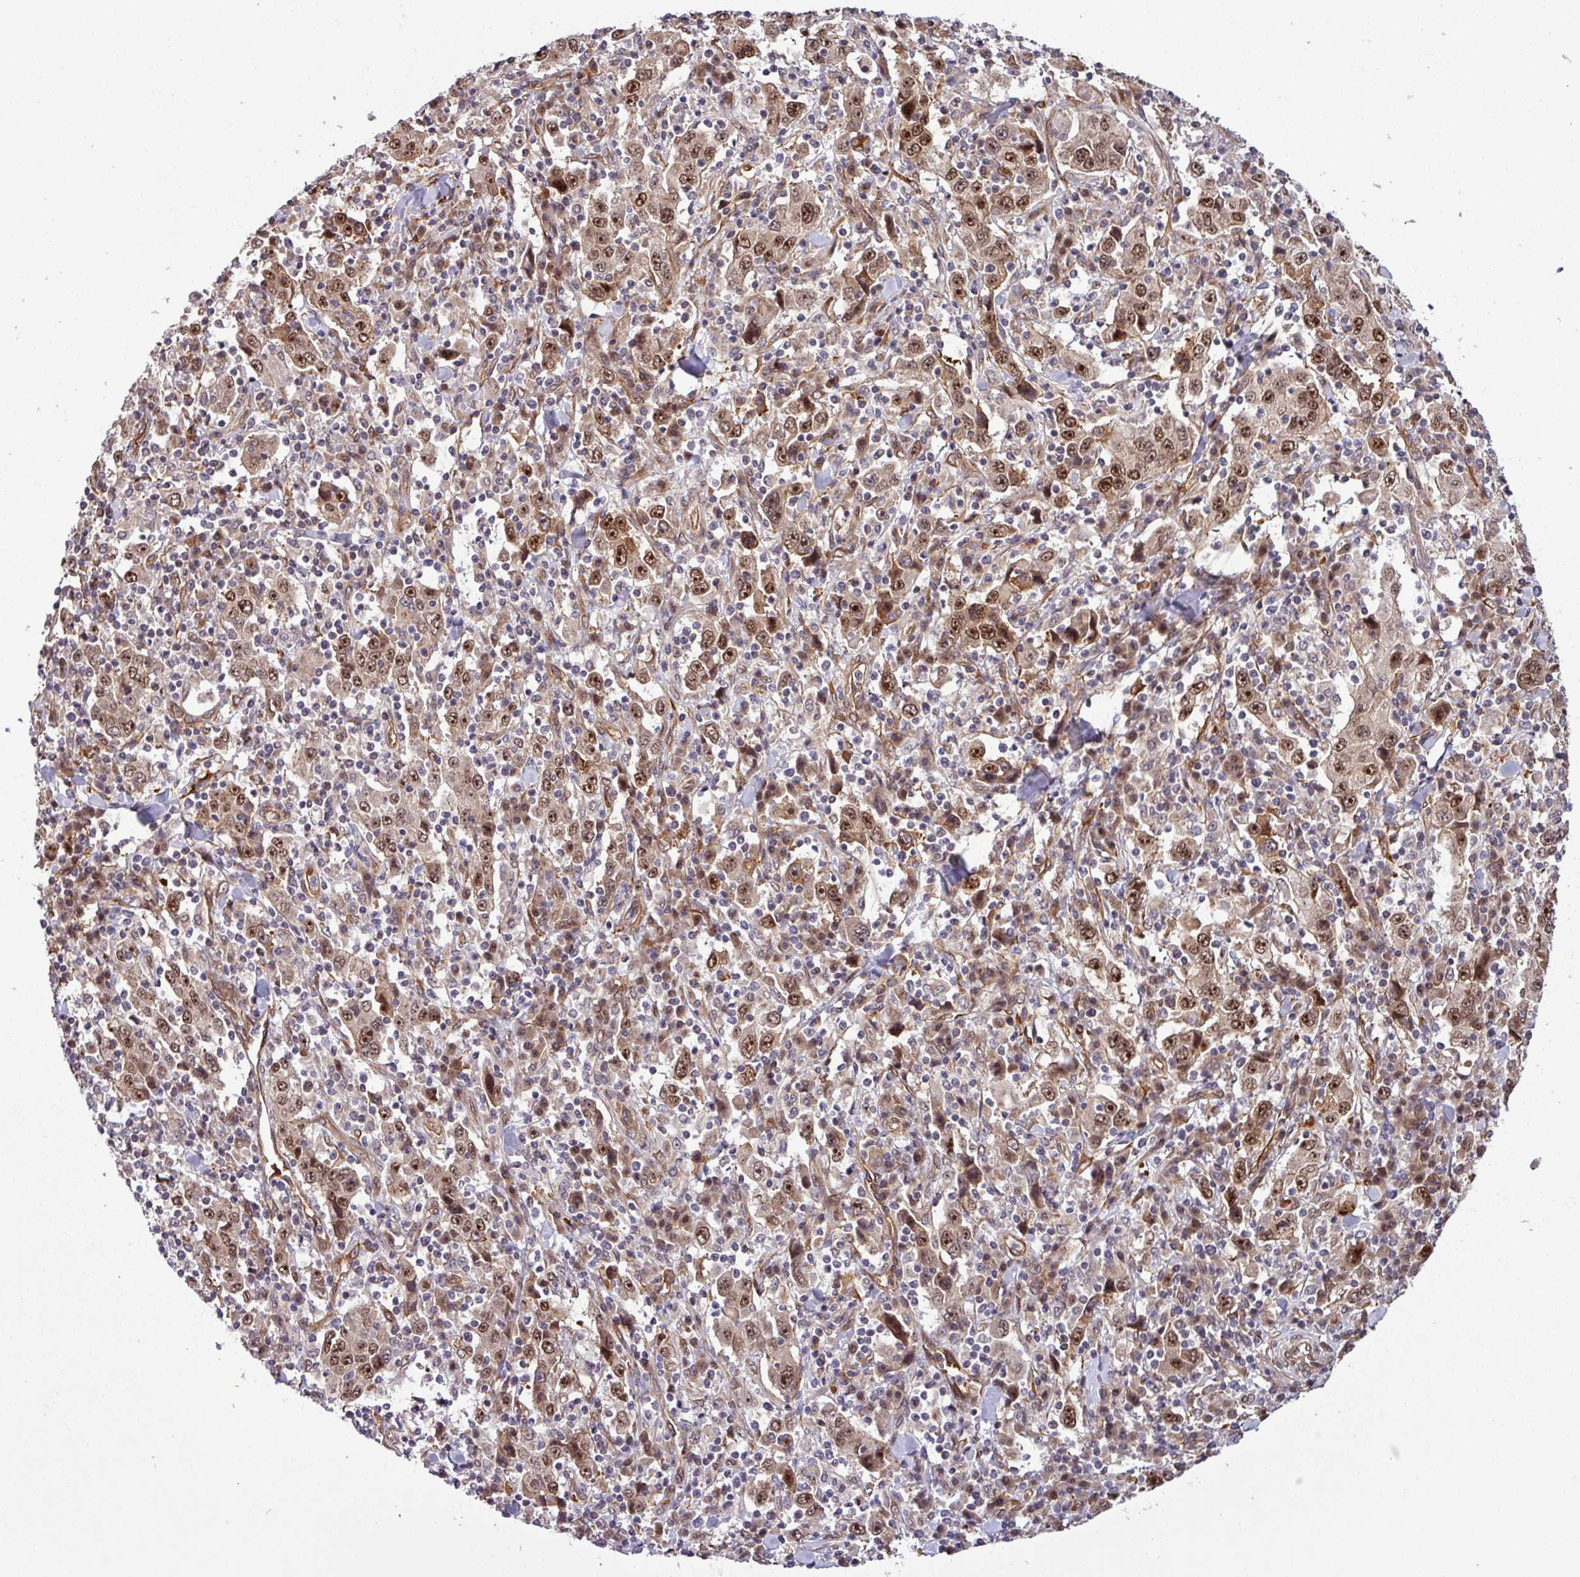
{"staining": {"intensity": "moderate", "quantity": ">75%", "location": "cytoplasmic/membranous,nuclear"}, "tissue": "stomach cancer", "cell_type": "Tumor cells", "image_type": "cancer", "snomed": [{"axis": "morphology", "description": "Normal tissue, NOS"}, {"axis": "morphology", "description": "Adenocarcinoma, NOS"}, {"axis": "topography", "description": "Stomach, upper"}, {"axis": "topography", "description": "Stomach"}], "caption": "Adenocarcinoma (stomach) stained with a protein marker reveals moderate staining in tumor cells.", "gene": "C7orf50", "patient": {"sex": "male", "age": 59}}